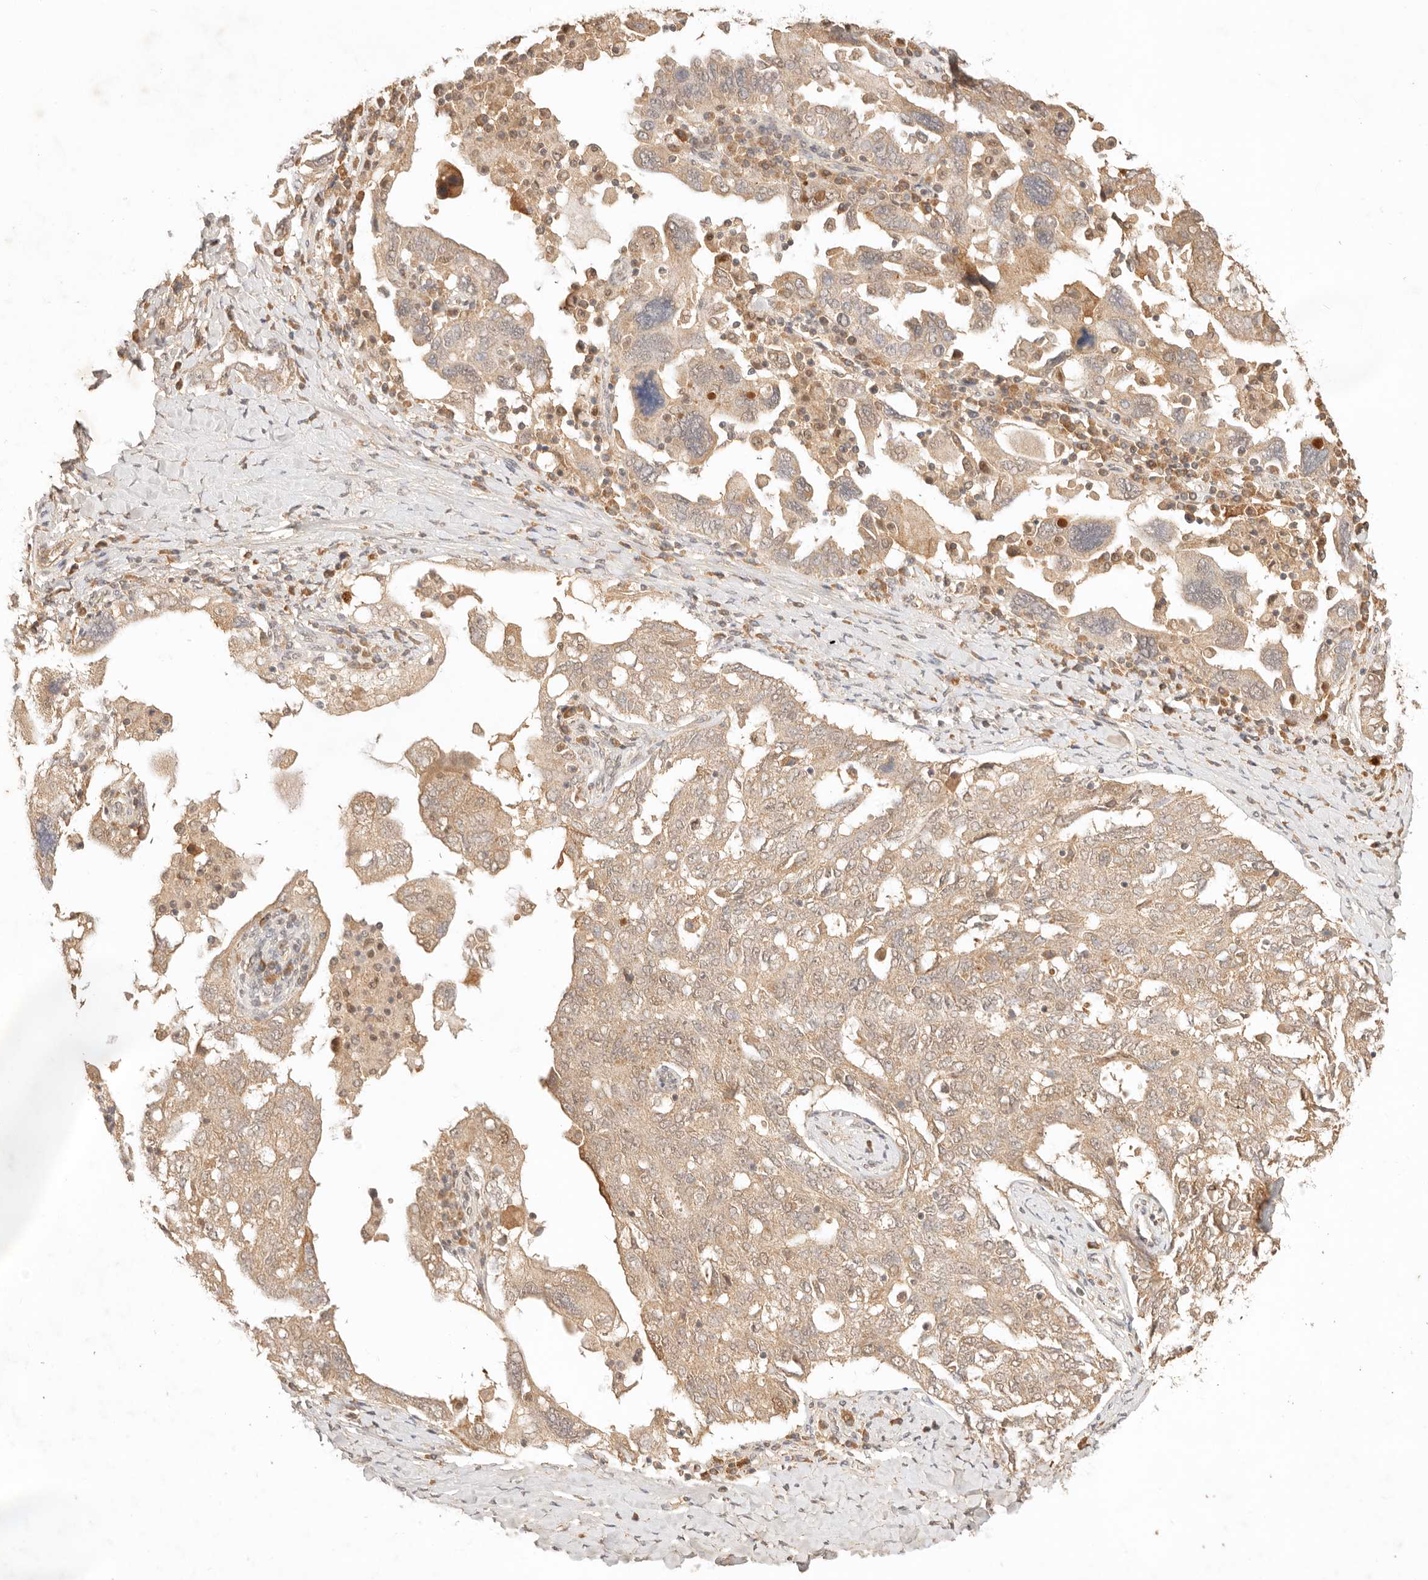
{"staining": {"intensity": "moderate", "quantity": "25%-75%", "location": "cytoplasmic/membranous"}, "tissue": "ovarian cancer", "cell_type": "Tumor cells", "image_type": "cancer", "snomed": [{"axis": "morphology", "description": "Carcinoma, endometroid"}, {"axis": "topography", "description": "Ovary"}], "caption": "A brown stain labels moderate cytoplasmic/membranous positivity of a protein in human ovarian cancer (endometroid carcinoma) tumor cells.", "gene": "TRIM11", "patient": {"sex": "female", "age": 62}}